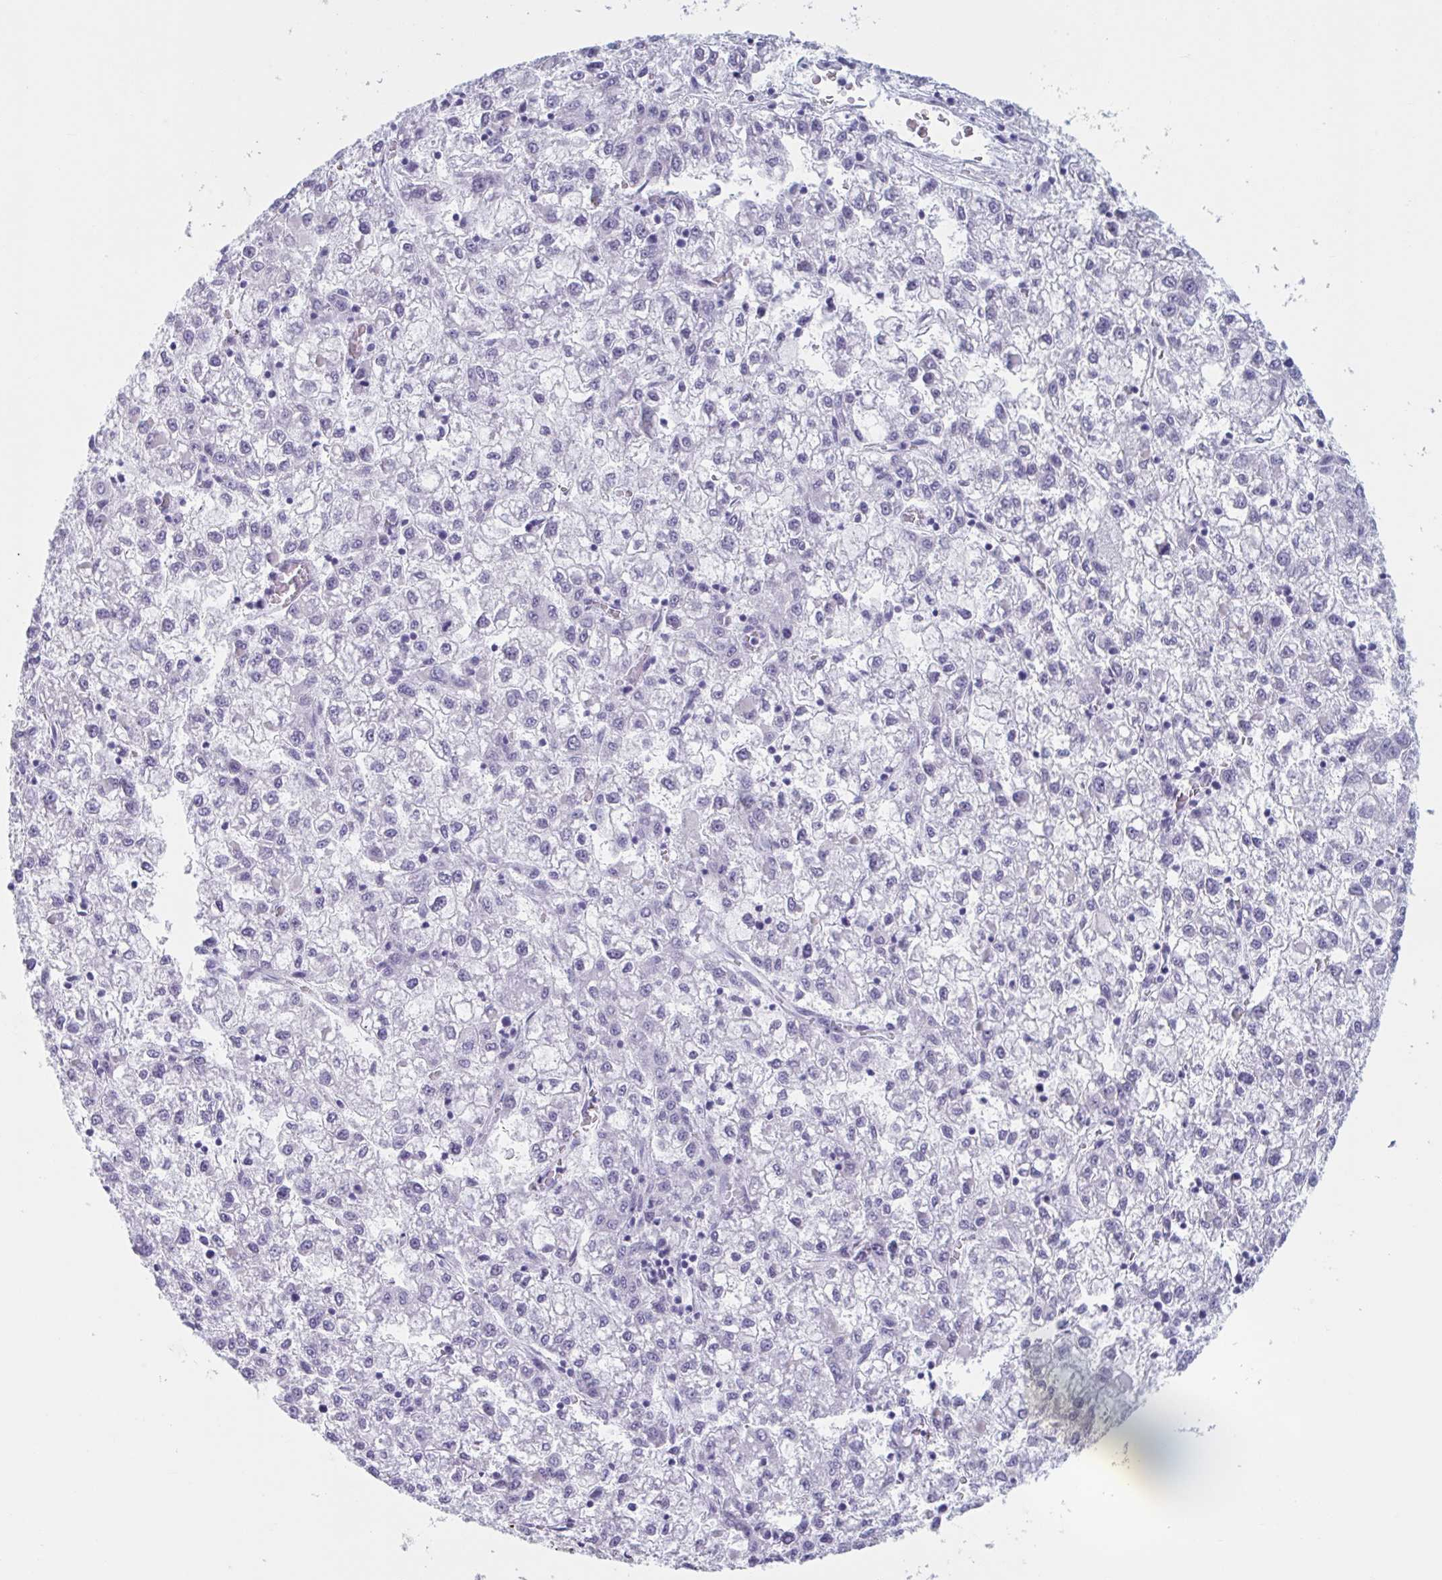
{"staining": {"intensity": "negative", "quantity": "none", "location": "none"}, "tissue": "liver cancer", "cell_type": "Tumor cells", "image_type": "cancer", "snomed": [{"axis": "morphology", "description": "Carcinoma, Hepatocellular, NOS"}, {"axis": "topography", "description": "Liver"}], "caption": "Immunohistochemistry (IHC) of human liver cancer displays no positivity in tumor cells. (Immunohistochemistry (IHC), brightfield microscopy, high magnification).", "gene": "HSD11B2", "patient": {"sex": "male", "age": 40}}